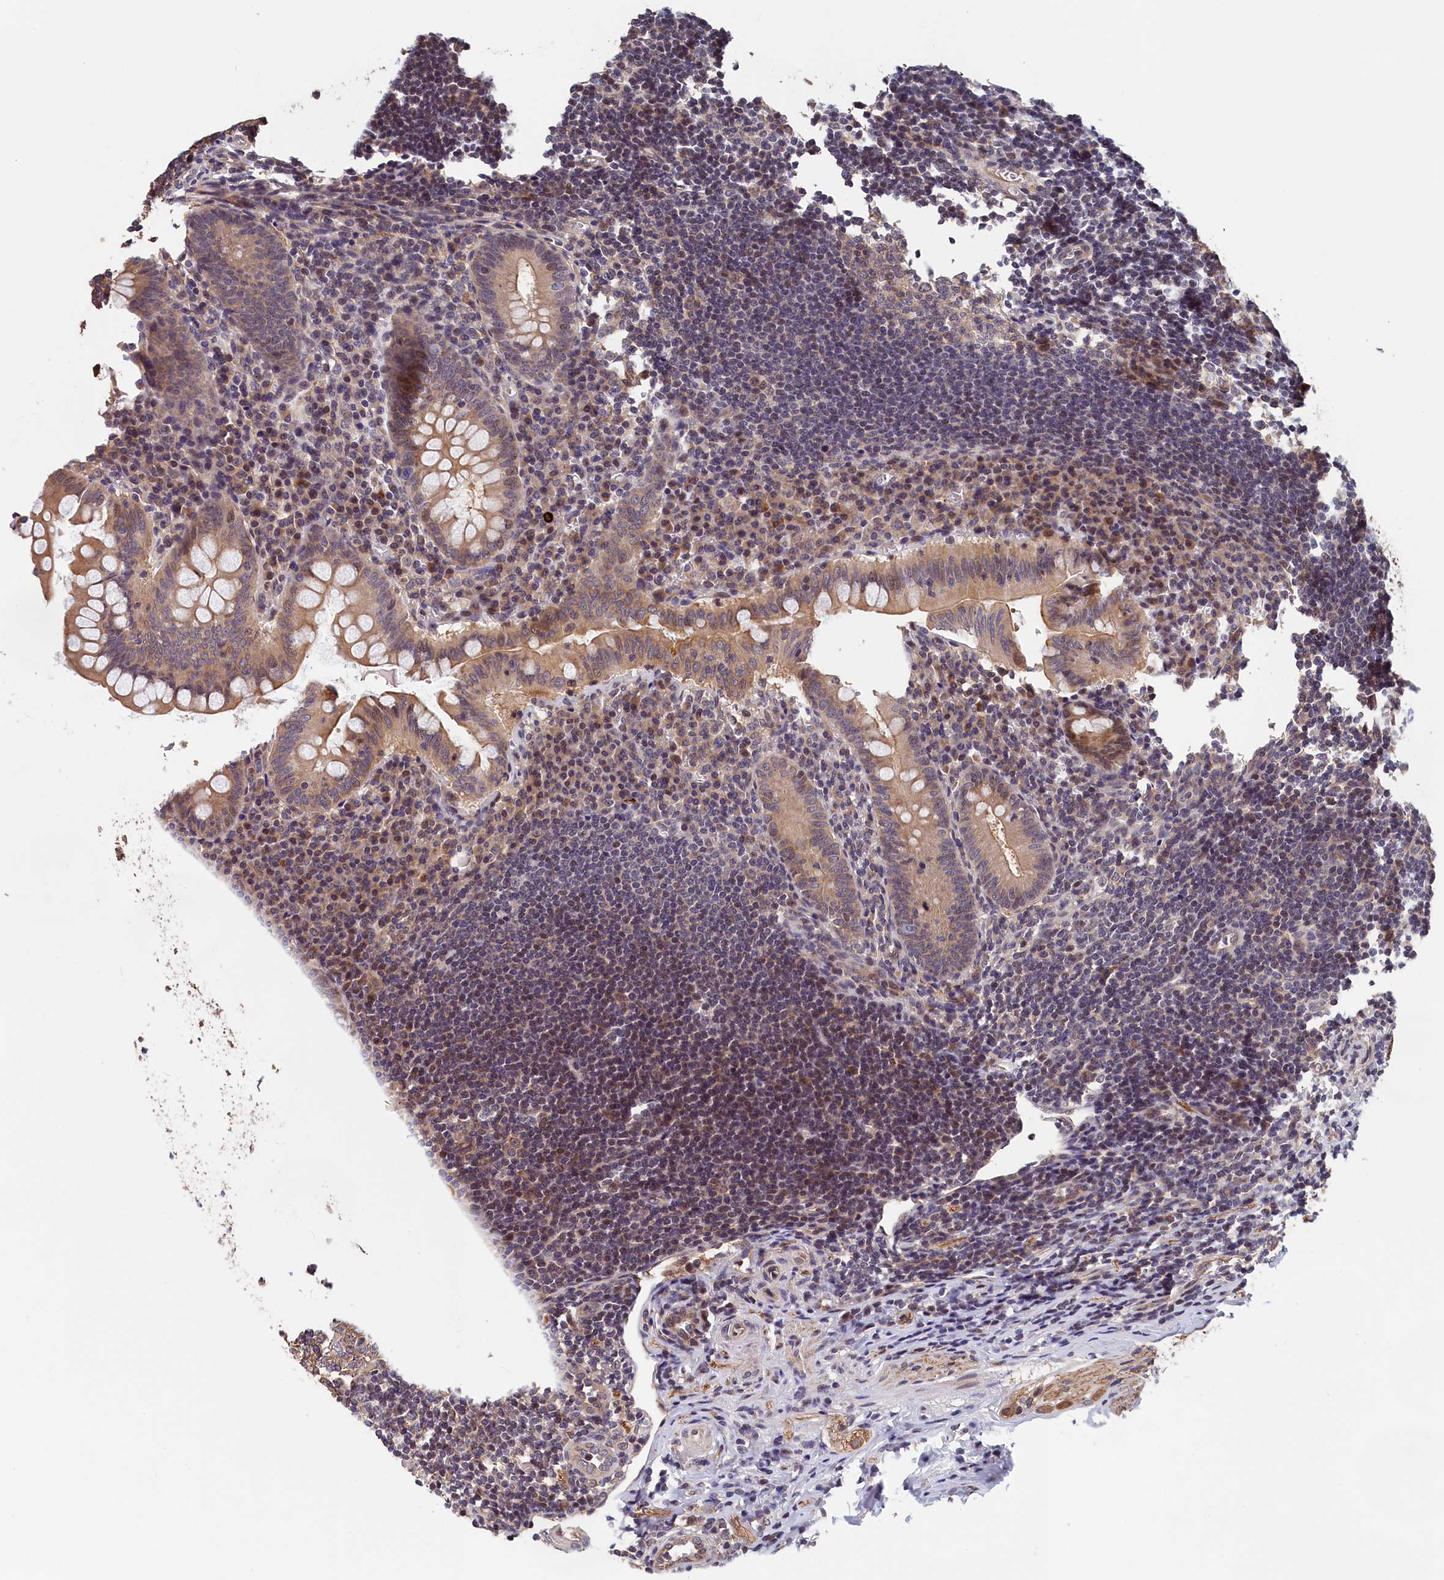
{"staining": {"intensity": "moderate", "quantity": ">75%", "location": "cytoplasmic/membranous"}, "tissue": "appendix", "cell_type": "Glandular cells", "image_type": "normal", "snomed": [{"axis": "morphology", "description": "Normal tissue, NOS"}, {"axis": "topography", "description": "Appendix"}], "caption": "This is an image of immunohistochemistry (IHC) staining of benign appendix, which shows moderate expression in the cytoplasmic/membranous of glandular cells.", "gene": "TMEM116", "patient": {"sex": "female", "age": 33}}